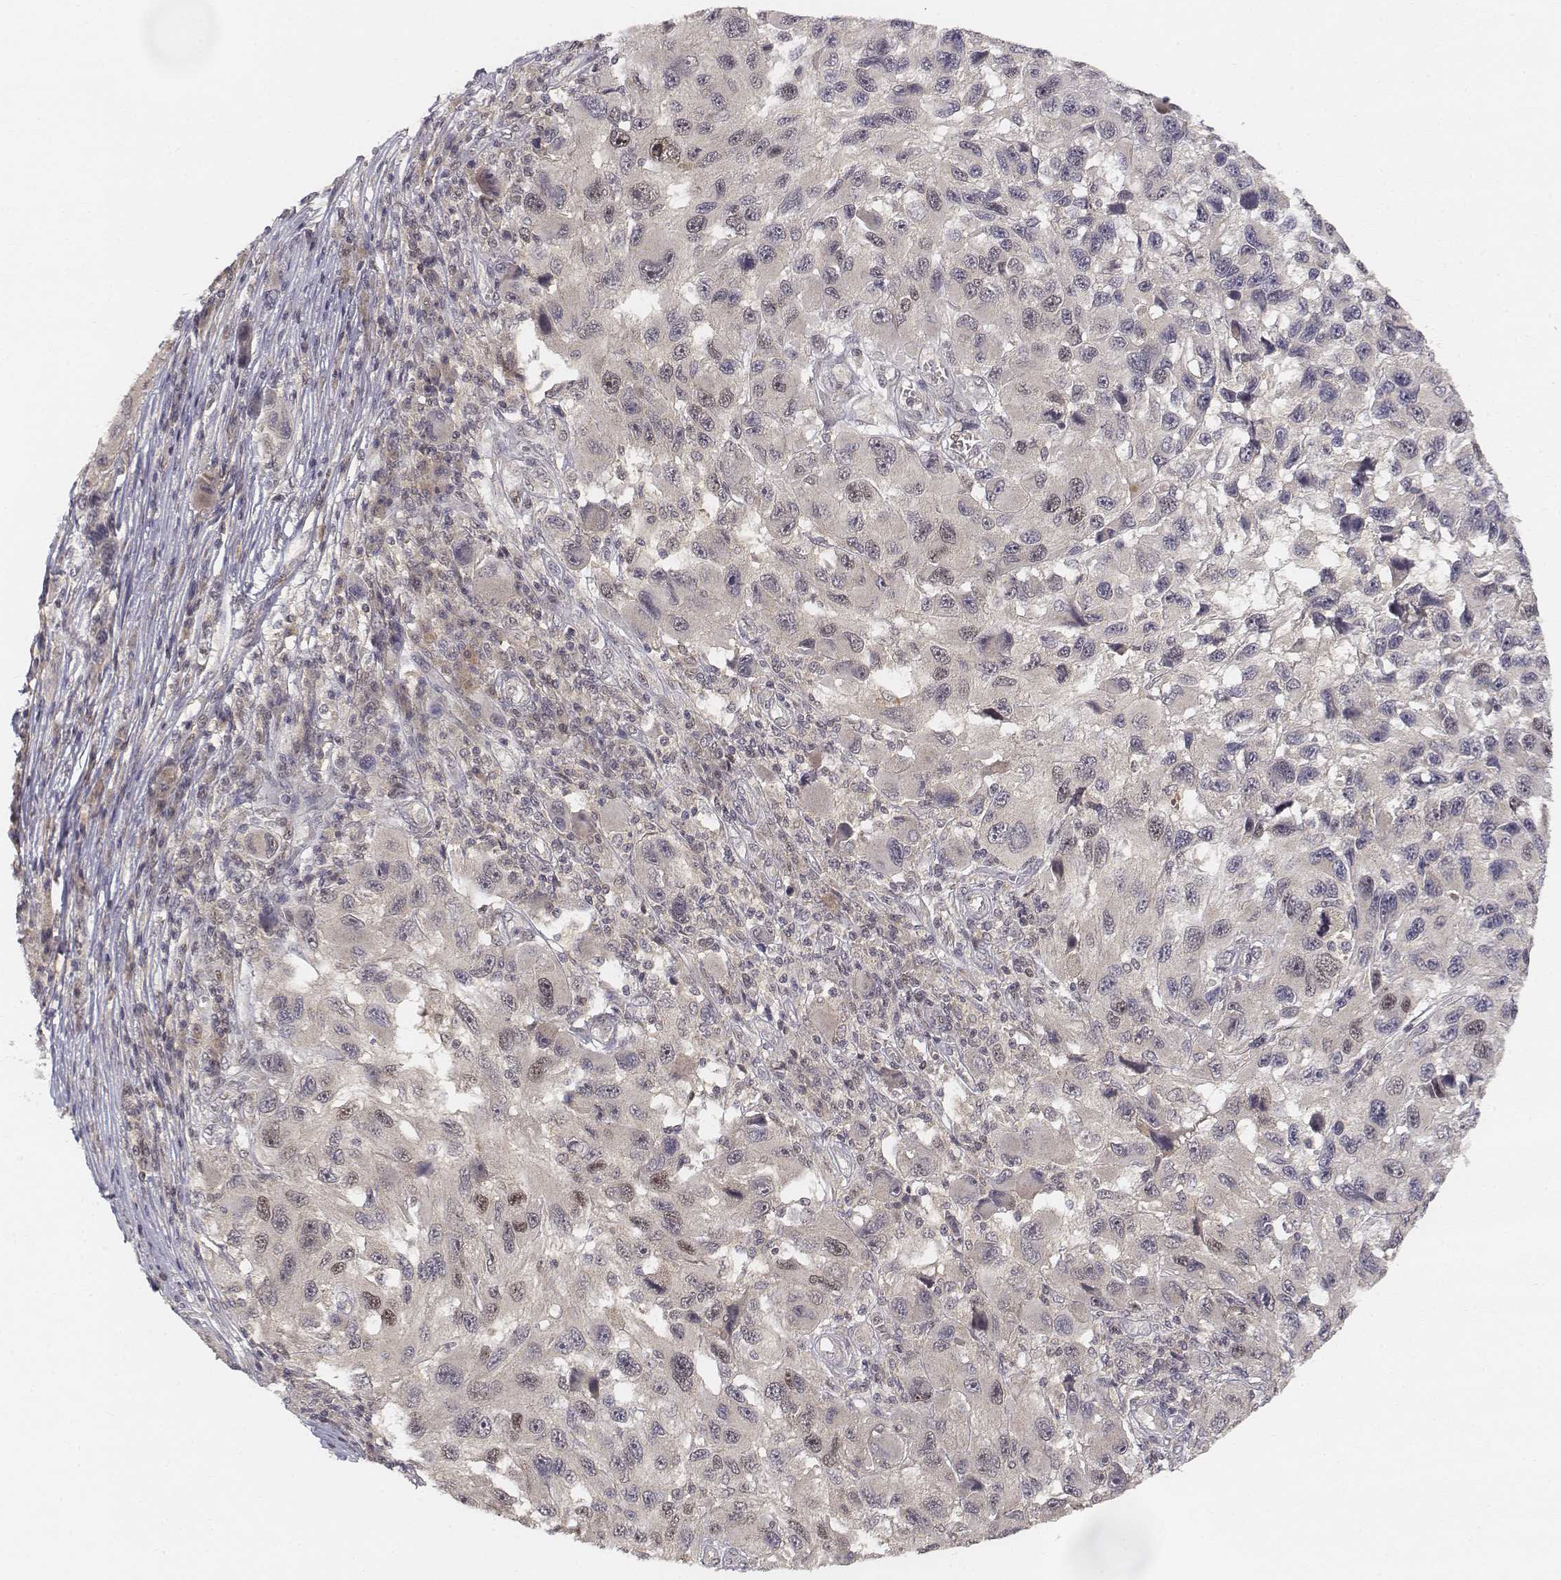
{"staining": {"intensity": "negative", "quantity": "none", "location": "none"}, "tissue": "melanoma", "cell_type": "Tumor cells", "image_type": "cancer", "snomed": [{"axis": "morphology", "description": "Malignant melanoma, NOS"}, {"axis": "topography", "description": "Skin"}], "caption": "Immunohistochemistry (IHC) of human melanoma displays no staining in tumor cells.", "gene": "FANCD2", "patient": {"sex": "male", "age": 53}}